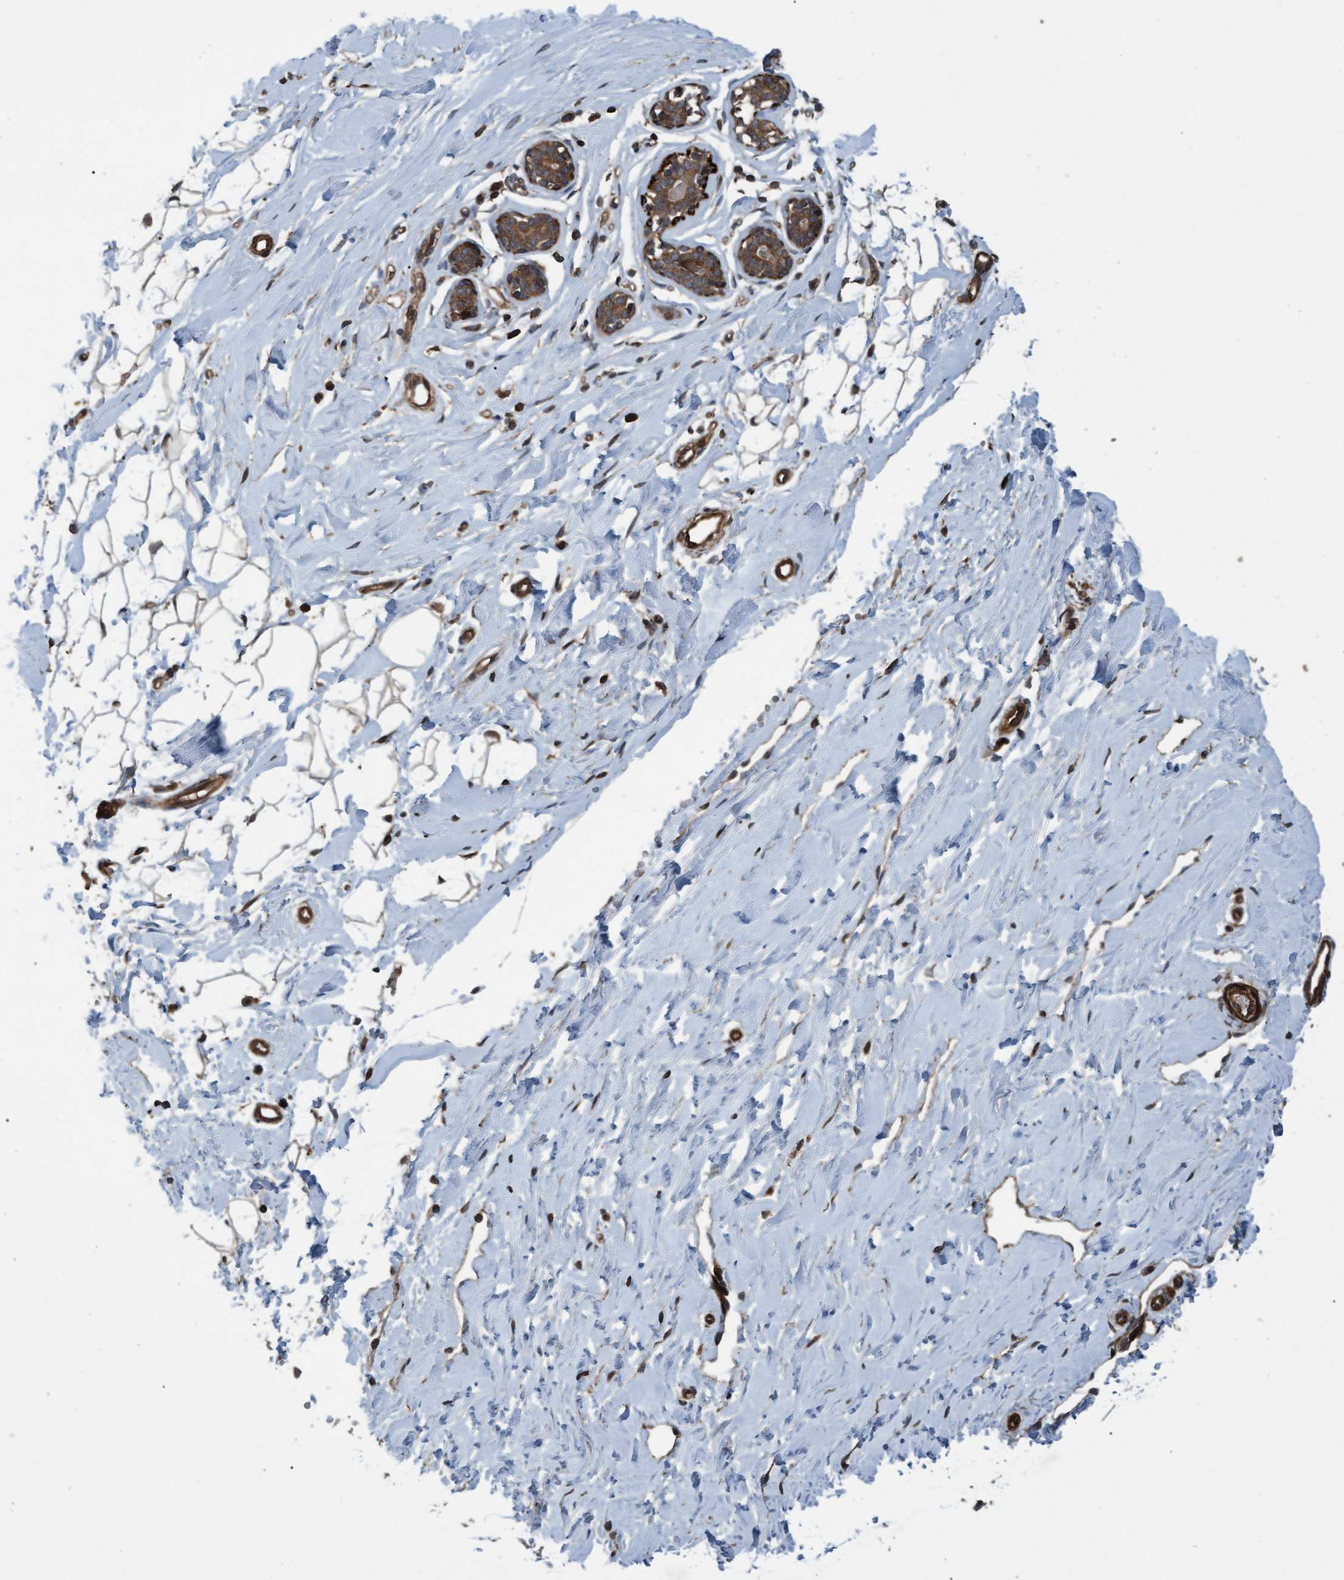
{"staining": {"intensity": "moderate", "quantity": ">75%", "location": "cytoplasmic/membranous"}, "tissue": "breast", "cell_type": "Adipocytes", "image_type": "normal", "snomed": [{"axis": "morphology", "description": "Normal tissue, NOS"}, {"axis": "topography", "description": "Breast"}], "caption": "IHC photomicrograph of normal human breast stained for a protein (brown), which shows medium levels of moderate cytoplasmic/membranous expression in approximately >75% of adipocytes.", "gene": "GGT6", "patient": {"sex": "female", "age": 23}}